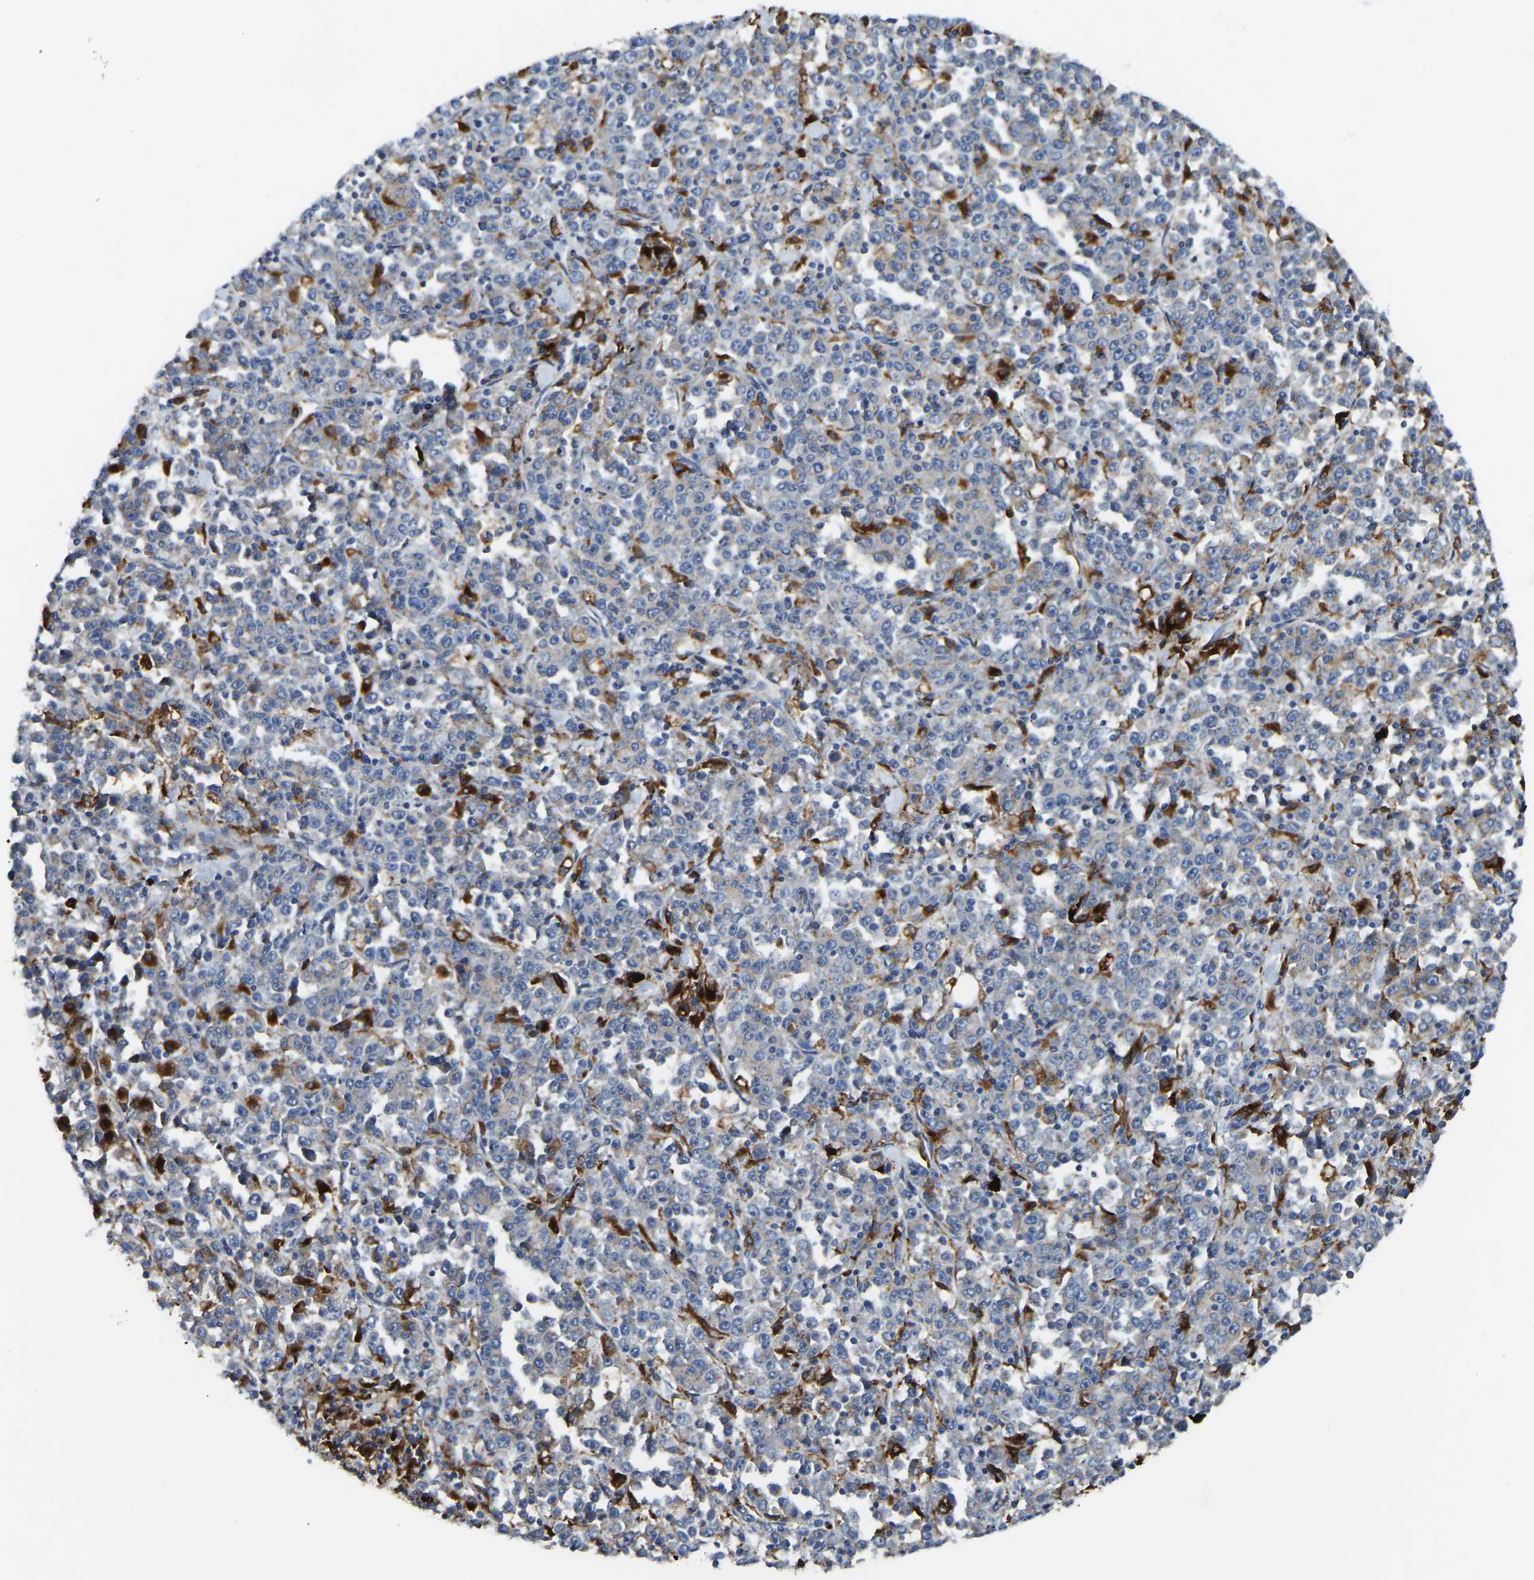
{"staining": {"intensity": "weak", "quantity": "<25%", "location": "cytoplasmic/membranous"}, "tissue": "stomach cancer", "cell_type": "Tumor cells", "image_type": "cancer", "snomed": [{"axis": "morphology", "description": "Normal tissue, NOS"}, {"axis": "morphology", "description": "Adenocarcinoma, NOS"}, {"axis": "topography", "description": "Stomach, upper"}, {"axis": "topography", "description": "Stomach"}], "caption": "An immunohistochemistry (IHC) image of stomach adenocarcinoma is shown. There is no staining in tumor cells of stomach adenocarcinoma.", "gene": "ATP6V1E1", "patient": {"sex": "male", "age": 59}}